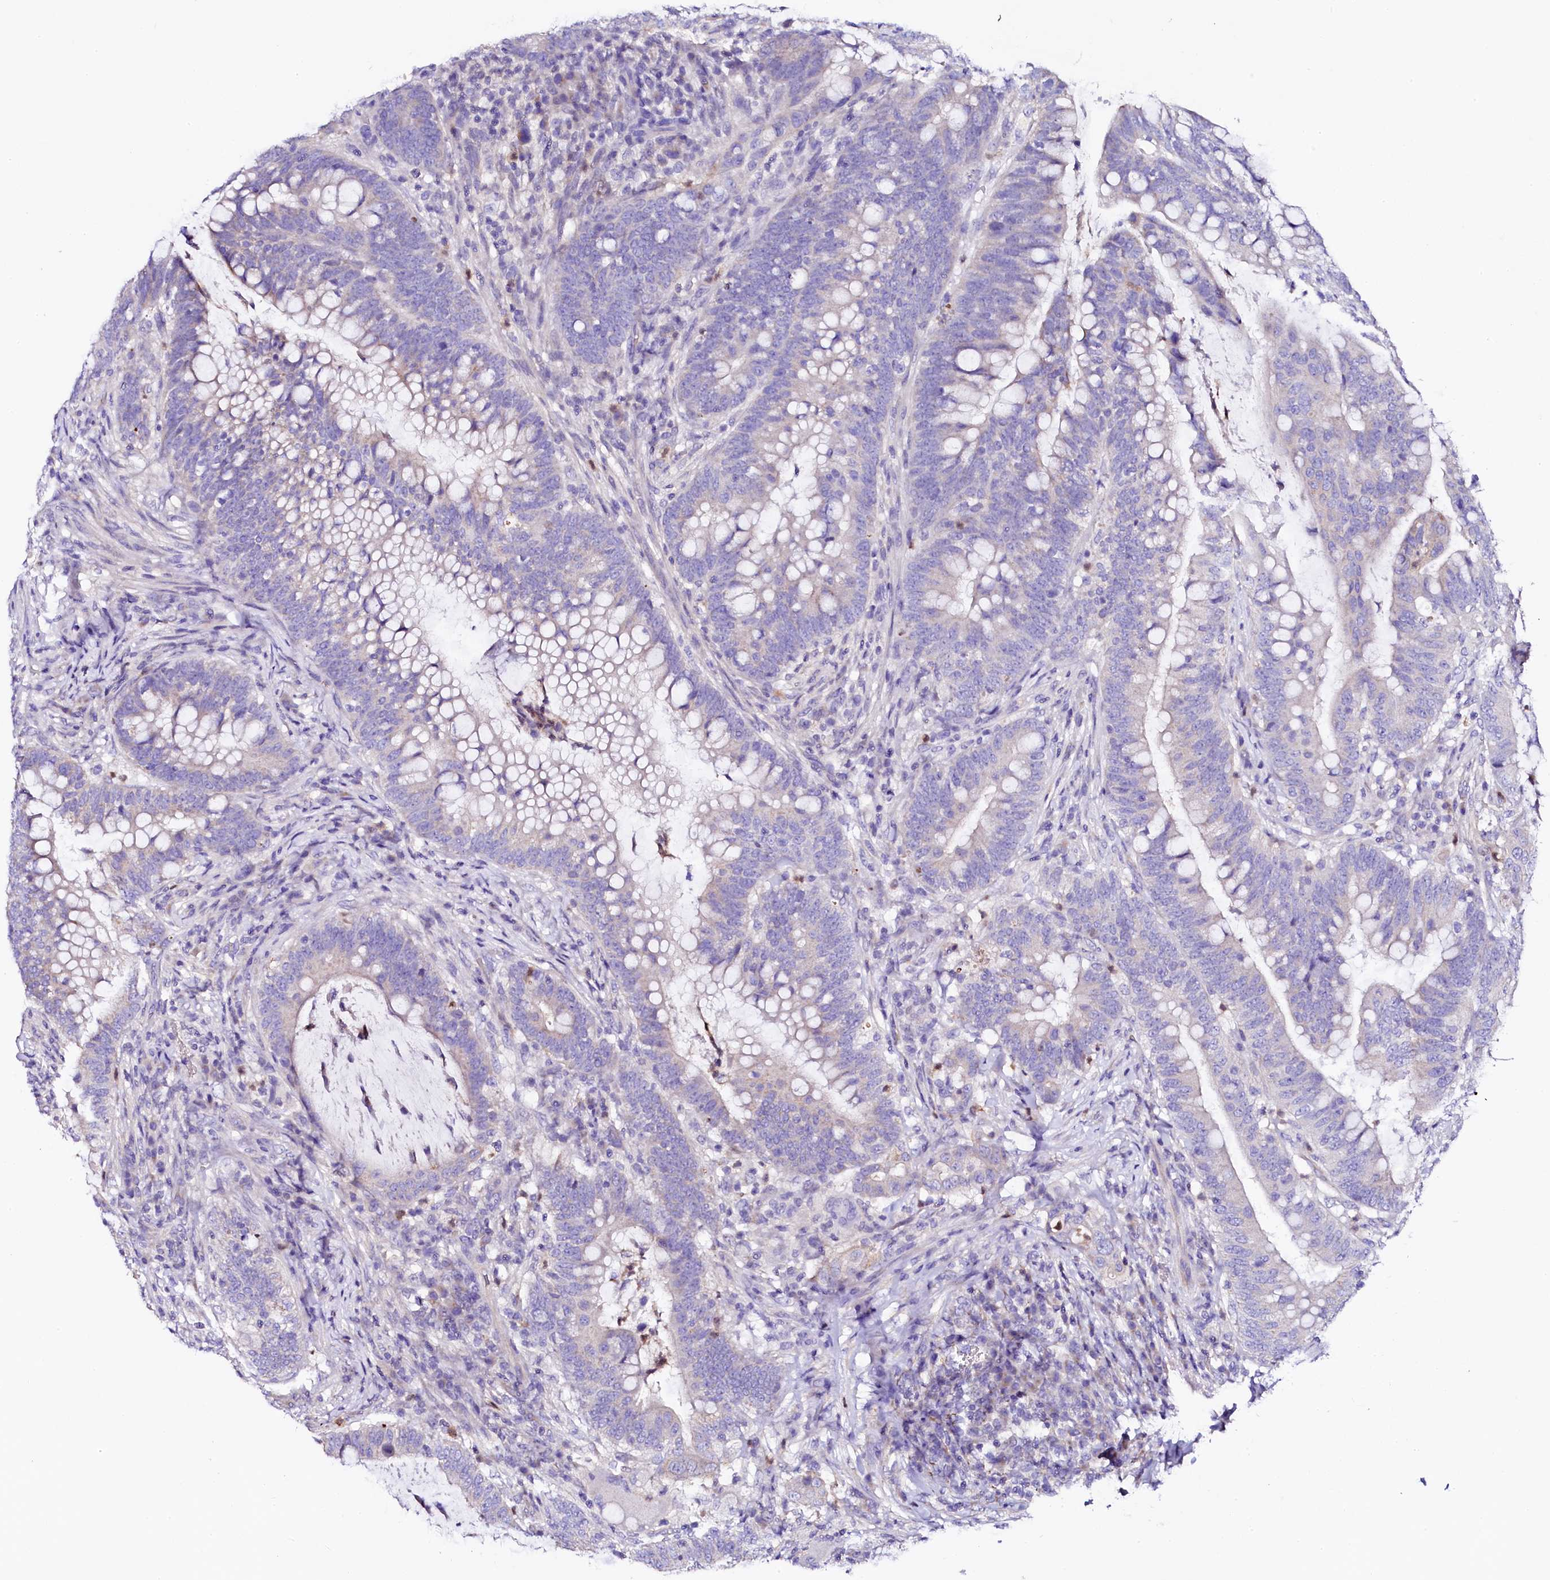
{"staining": {"intensity": "negative", "quantity": "none", "location": "none"}, "tissue": "colorectal cancer", "cell_type": "Tumor cells", "image_type": "cancer", "snomed": [{"axis": "morphology", "description": "Adenocarcinoma, NOS"}, {"axis": "topography", "description": "Colon"}], "caption": "Colorectal cancer was stained to show a protein in brown. There is no significant positivity in tumor cells.", "gene": "NAA16", "patient": {"sex": "female", "age": 66}}